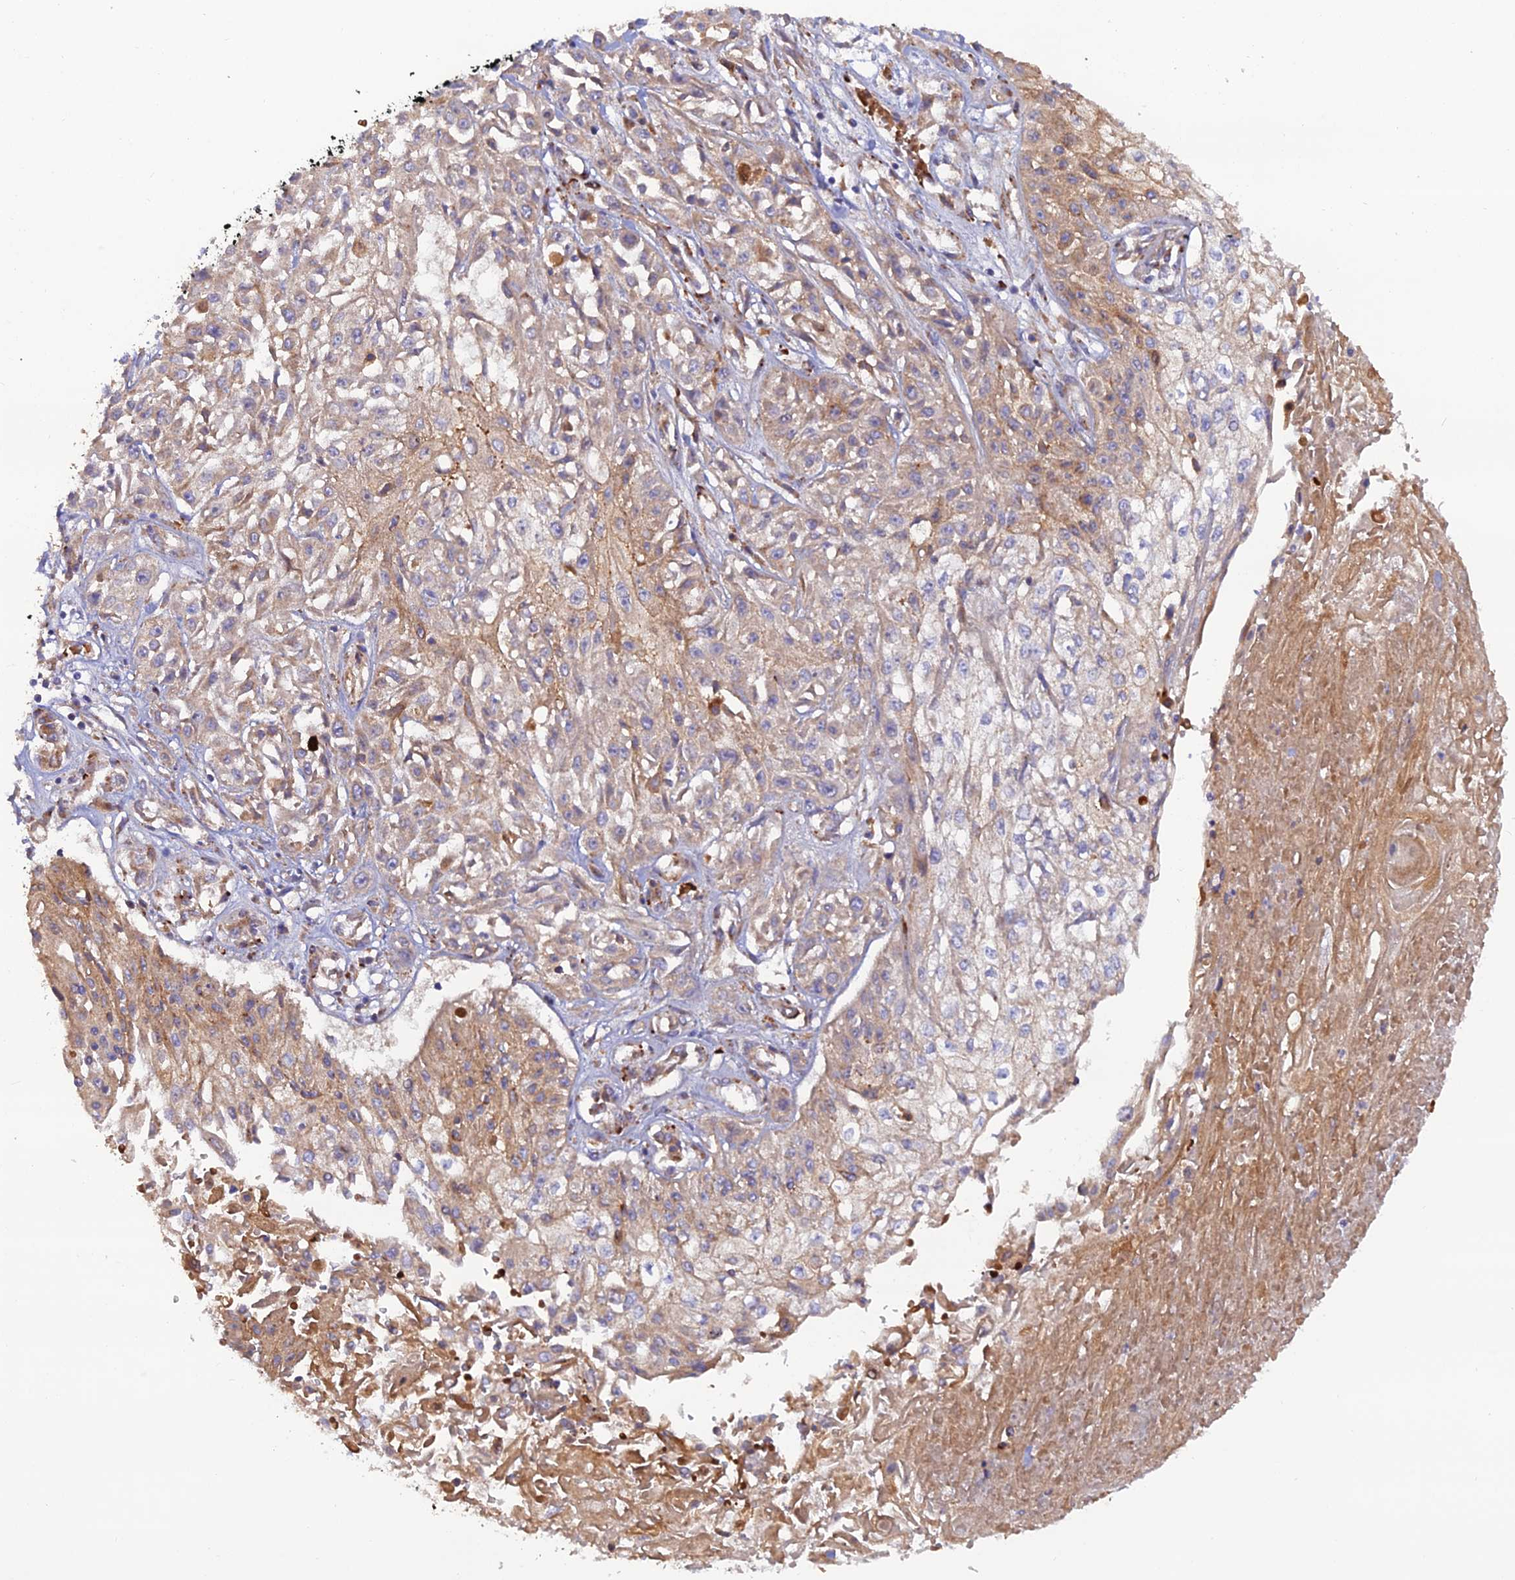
{"staining": {"intensity": "moderate", "quantity": "<25%", "location": "cytoplasmic/membranous"}, "tissue": "skin cancer", "cell_type": "Tumor cells", "image_type": "cancer", "snomed": [{"axis": "morphology", "description": "Squamous cell carcinoma, NOS"}, {"axis": "morphology", "description": "Squamous cell carcinoma, metastatic, NOS"}, {"axis": "topography", "description": "Skin"}, {"axis": "topography", "description": "Lymph node"}], "caption": "Immunohistochemical staining of skin cancer reveals low levels of moderate cytoplasmic/membranous protein staining in approximately <25% of tumor cells.", "gene": "GMCL1", "patient": {"sex": "male", "age": 75}}